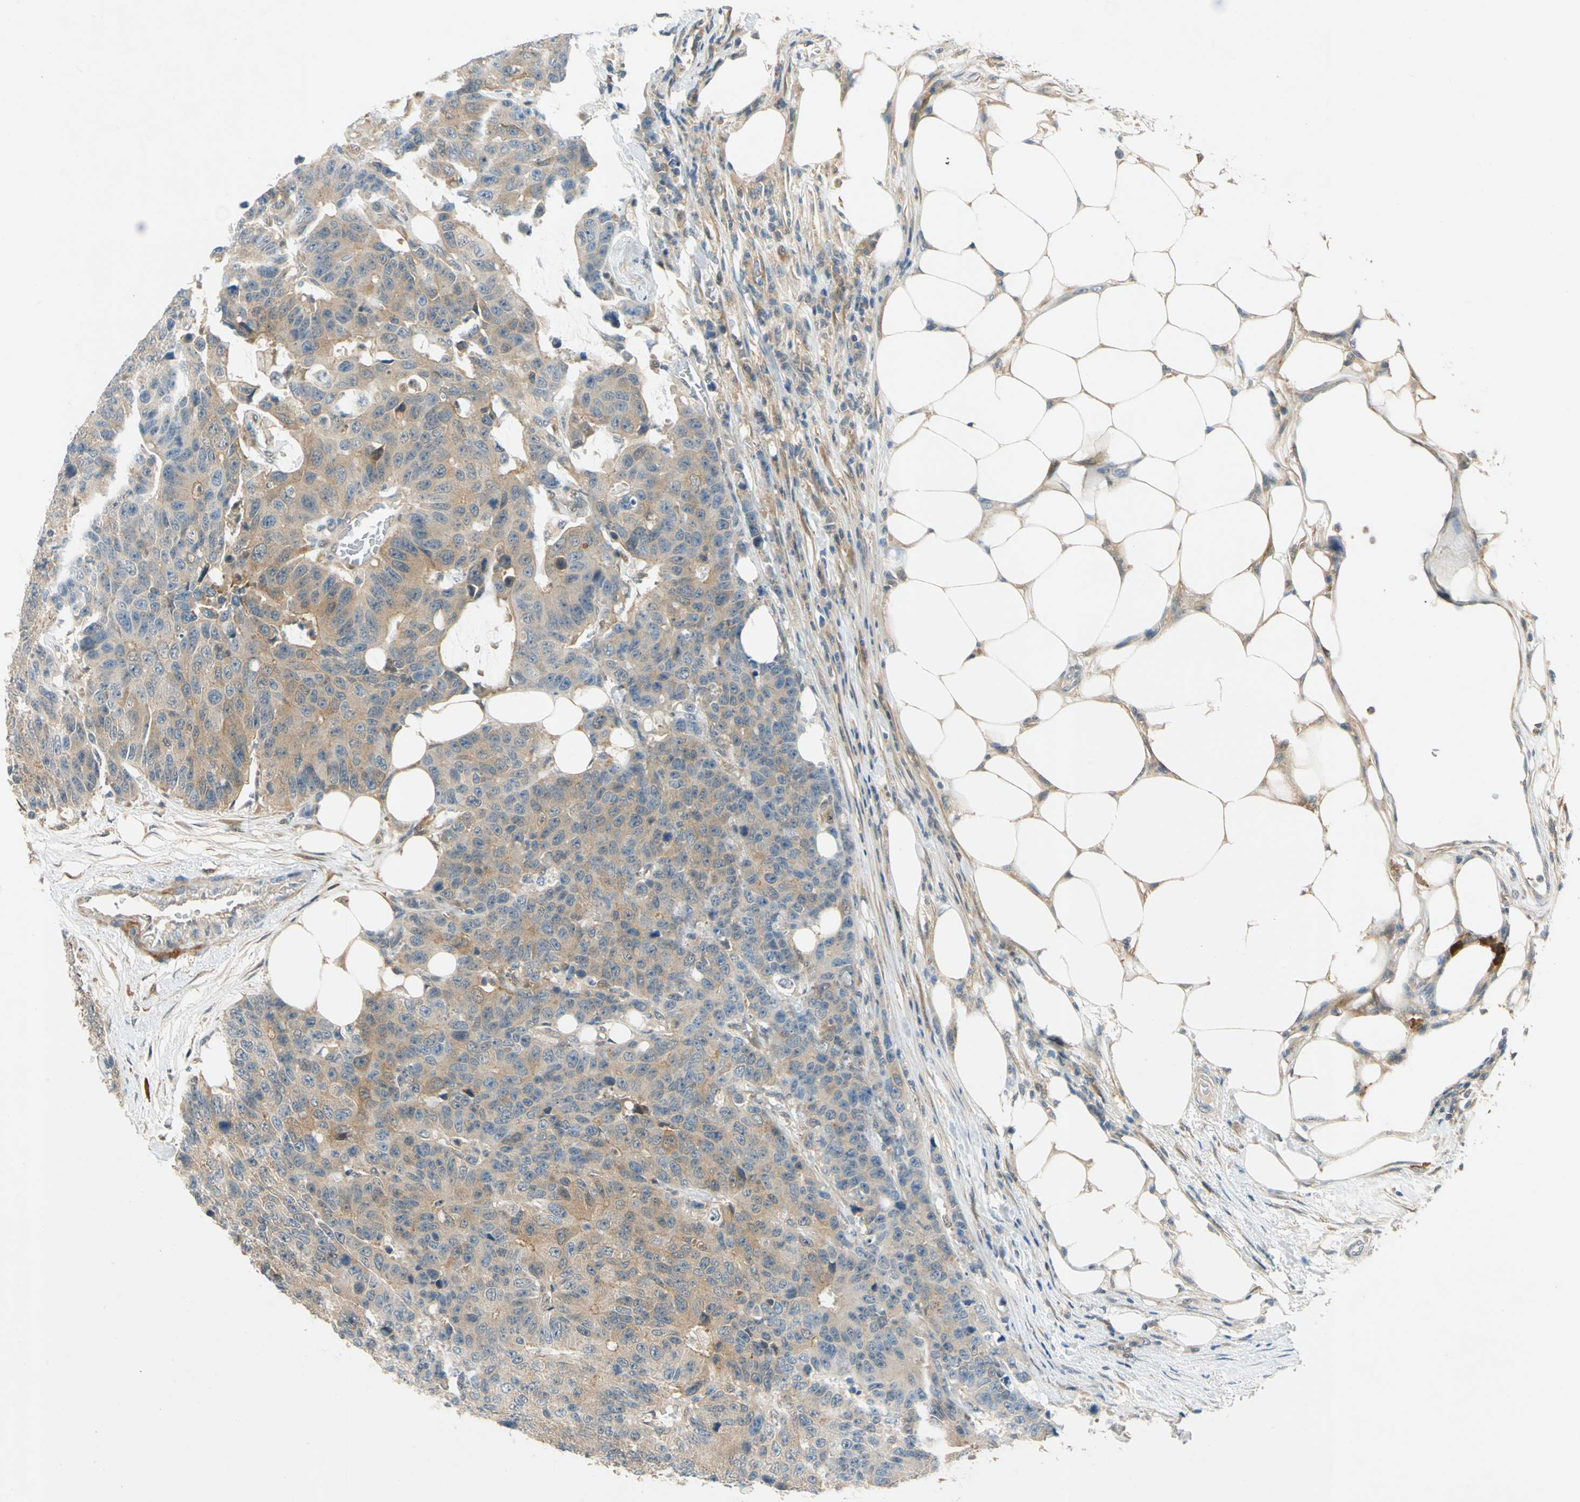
{"staining": {"intensity": "moderate", "quantity": ">75%", "location": "cytoplasmic/membranous"}, "tissue": "colorectal cancer", "cell_type": "Tumor cells", "image_type": "cancer", "snomed": [{"axis": "morphology", "description": "Adenocarcinoma, NOS"}, {"axis": "topography", "description": "Colon"}], "caption": "An immunohistochemistry image of tumor tissue is shown. Protein staining in brown highlights moderate cytoplasmic/membranous positivity in adenocarcinoma (colorectal) within tumor cells.", "gene": "WIPI1", "patient": {"sex": "female", "age": 86}}